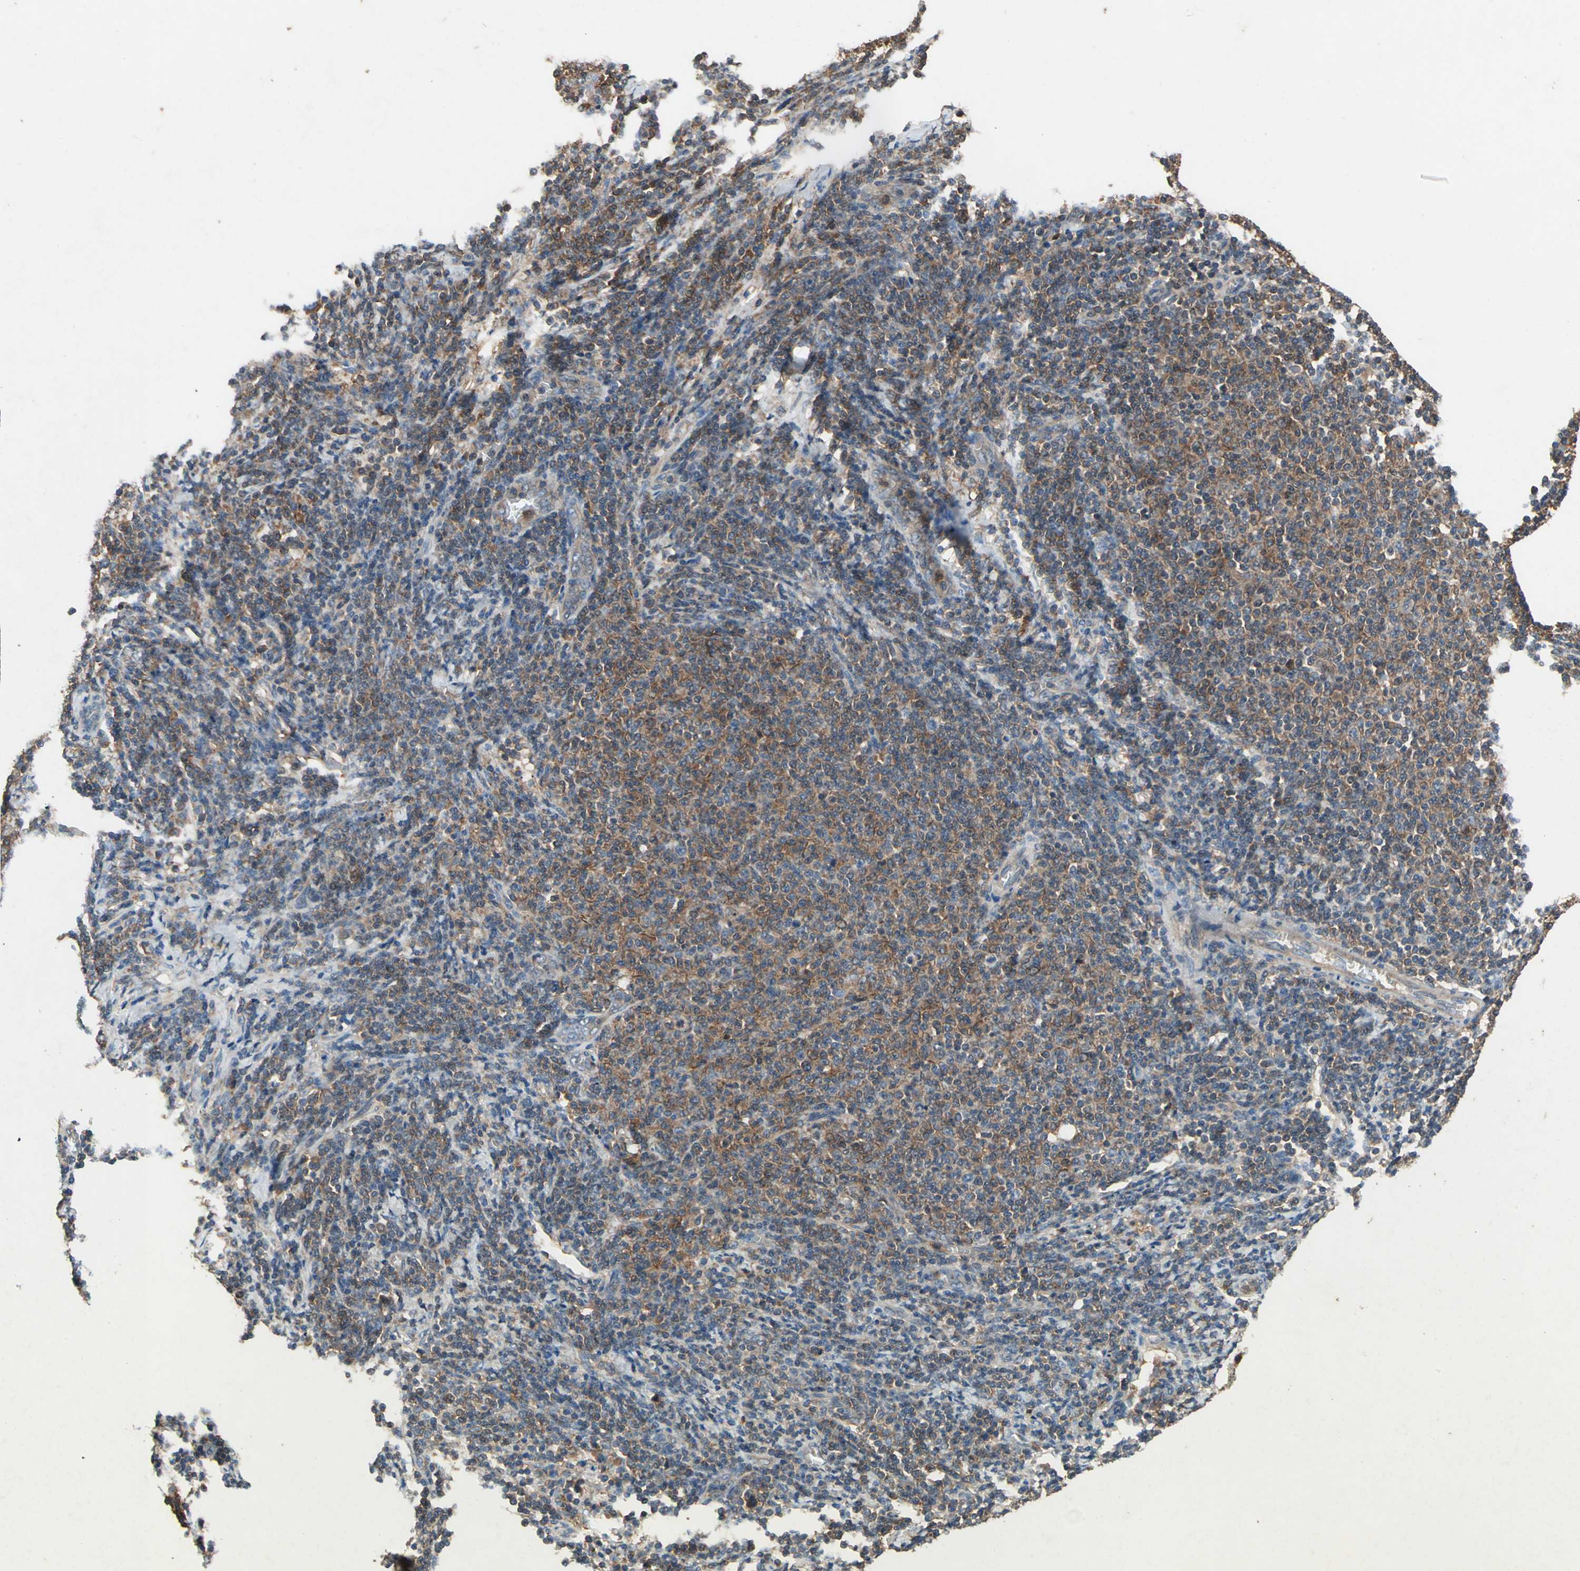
{"staining": {"intensity": "moderate", "quantity": "25%-75%", "location": "cytoplasmic/membranous"}, "tissue": "lymphoma", "cell_type": "Tumor cells", "image_type": "cancer", "snomed": [{"axis": "morphology", "description": "Malignant lymphoma, non-Hodgkin's type, Low grade"}, {"axis": "topography", "description": "Lymph node"}], "caption": "About 25%-75% of tumor cells in lymphoma display moderate cytoplasmic/membranous protein staining as visualized by brown immunohistochemical staining.", "gene": "CAPN1", "patient": {"sex": "male", "age": 66}}